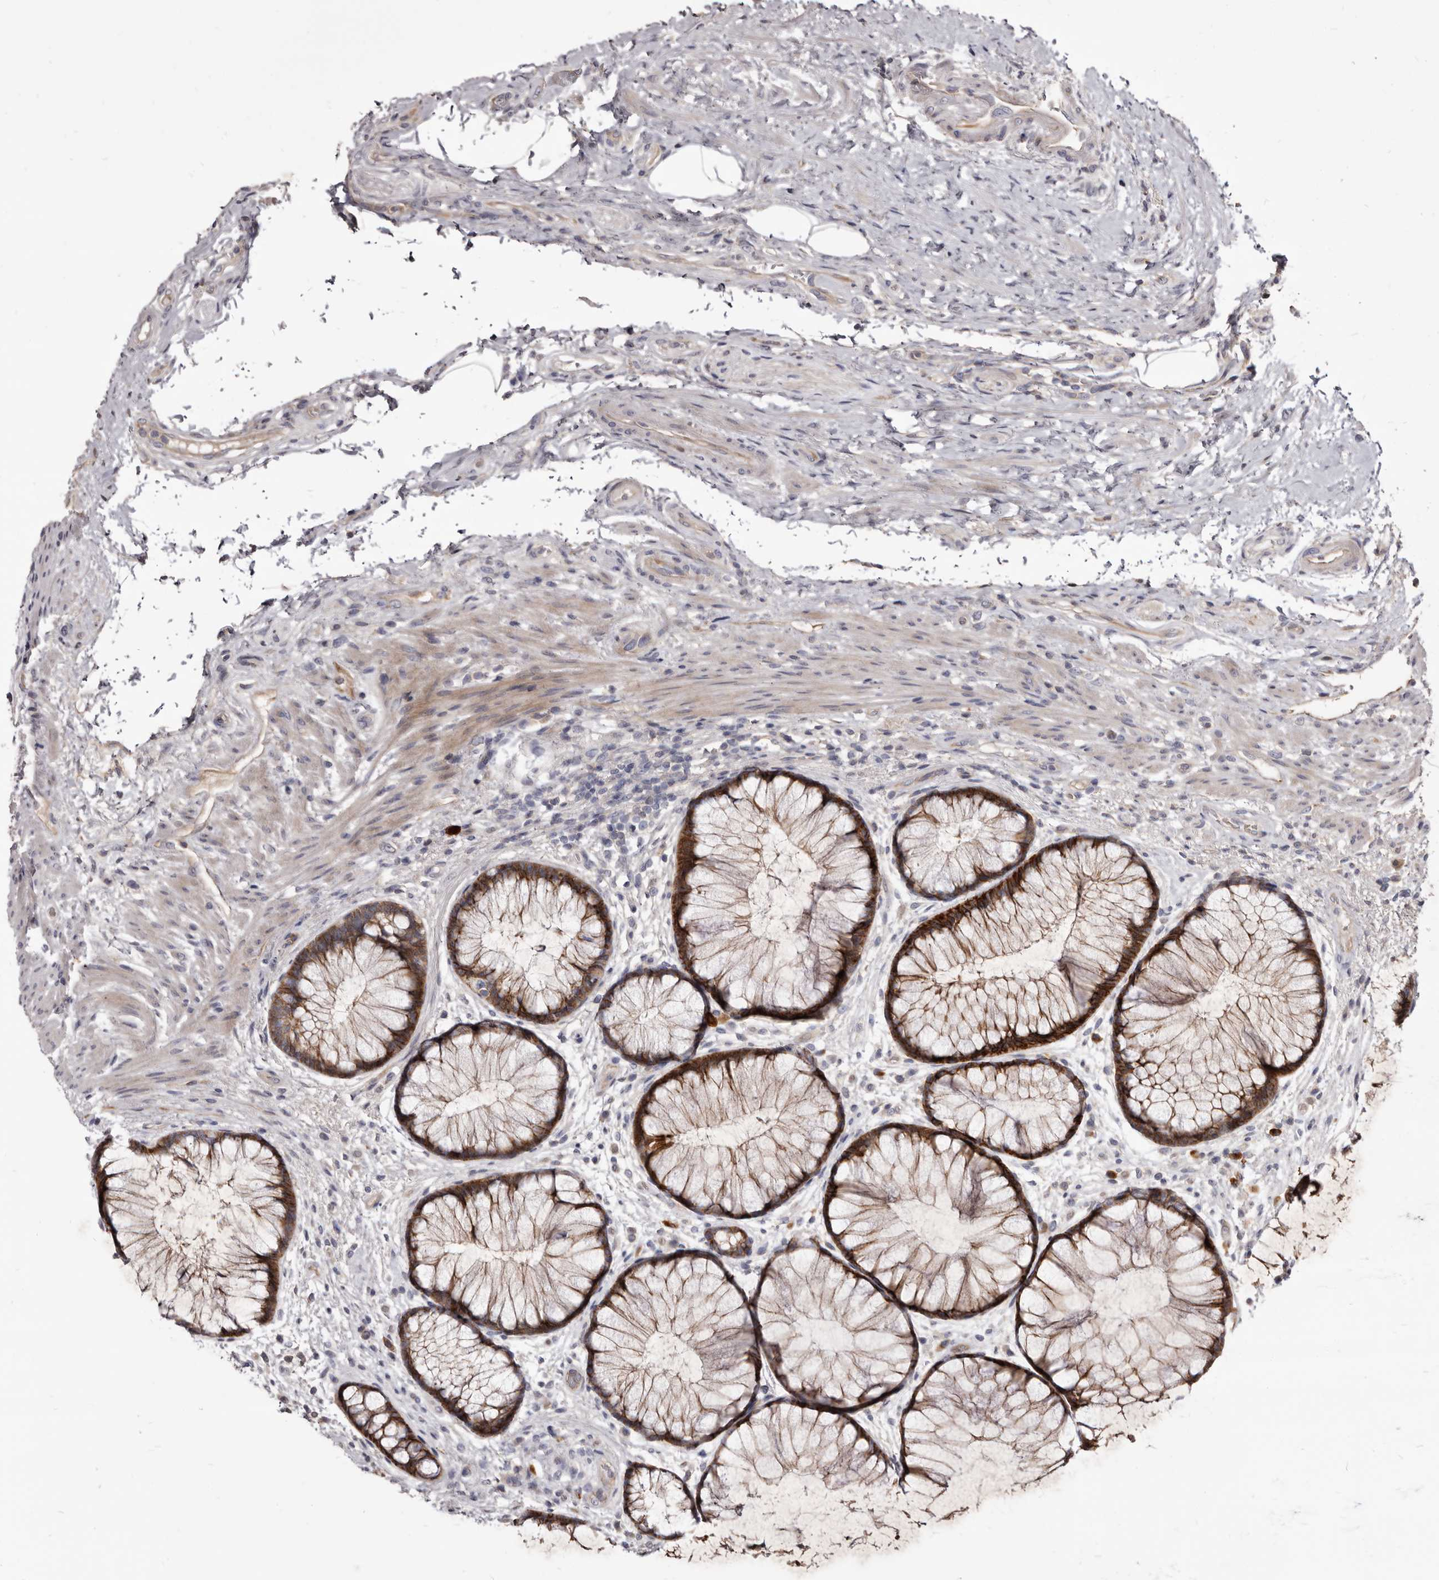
{"staining": {"intensity": "strong", "quantity": ">75%", "location": "cytoplasmic/membranous"}, "tissue": "rectum", "cell_type": "Glandular cells", "image_type": "normal", "snomed": [{"axis": "morphology", "description": "Normal tissue, NOS"}, {"axis": "topography", "description": "Rectum"}], "caption": "Approximately >75% of glandular cells in normal rectum show strong cytoplasmic/membranous protein positivity as visualized by brown immunohistochemical staining.", "gene": "FAS", "patient": {"sex": "male", "age": 51}}